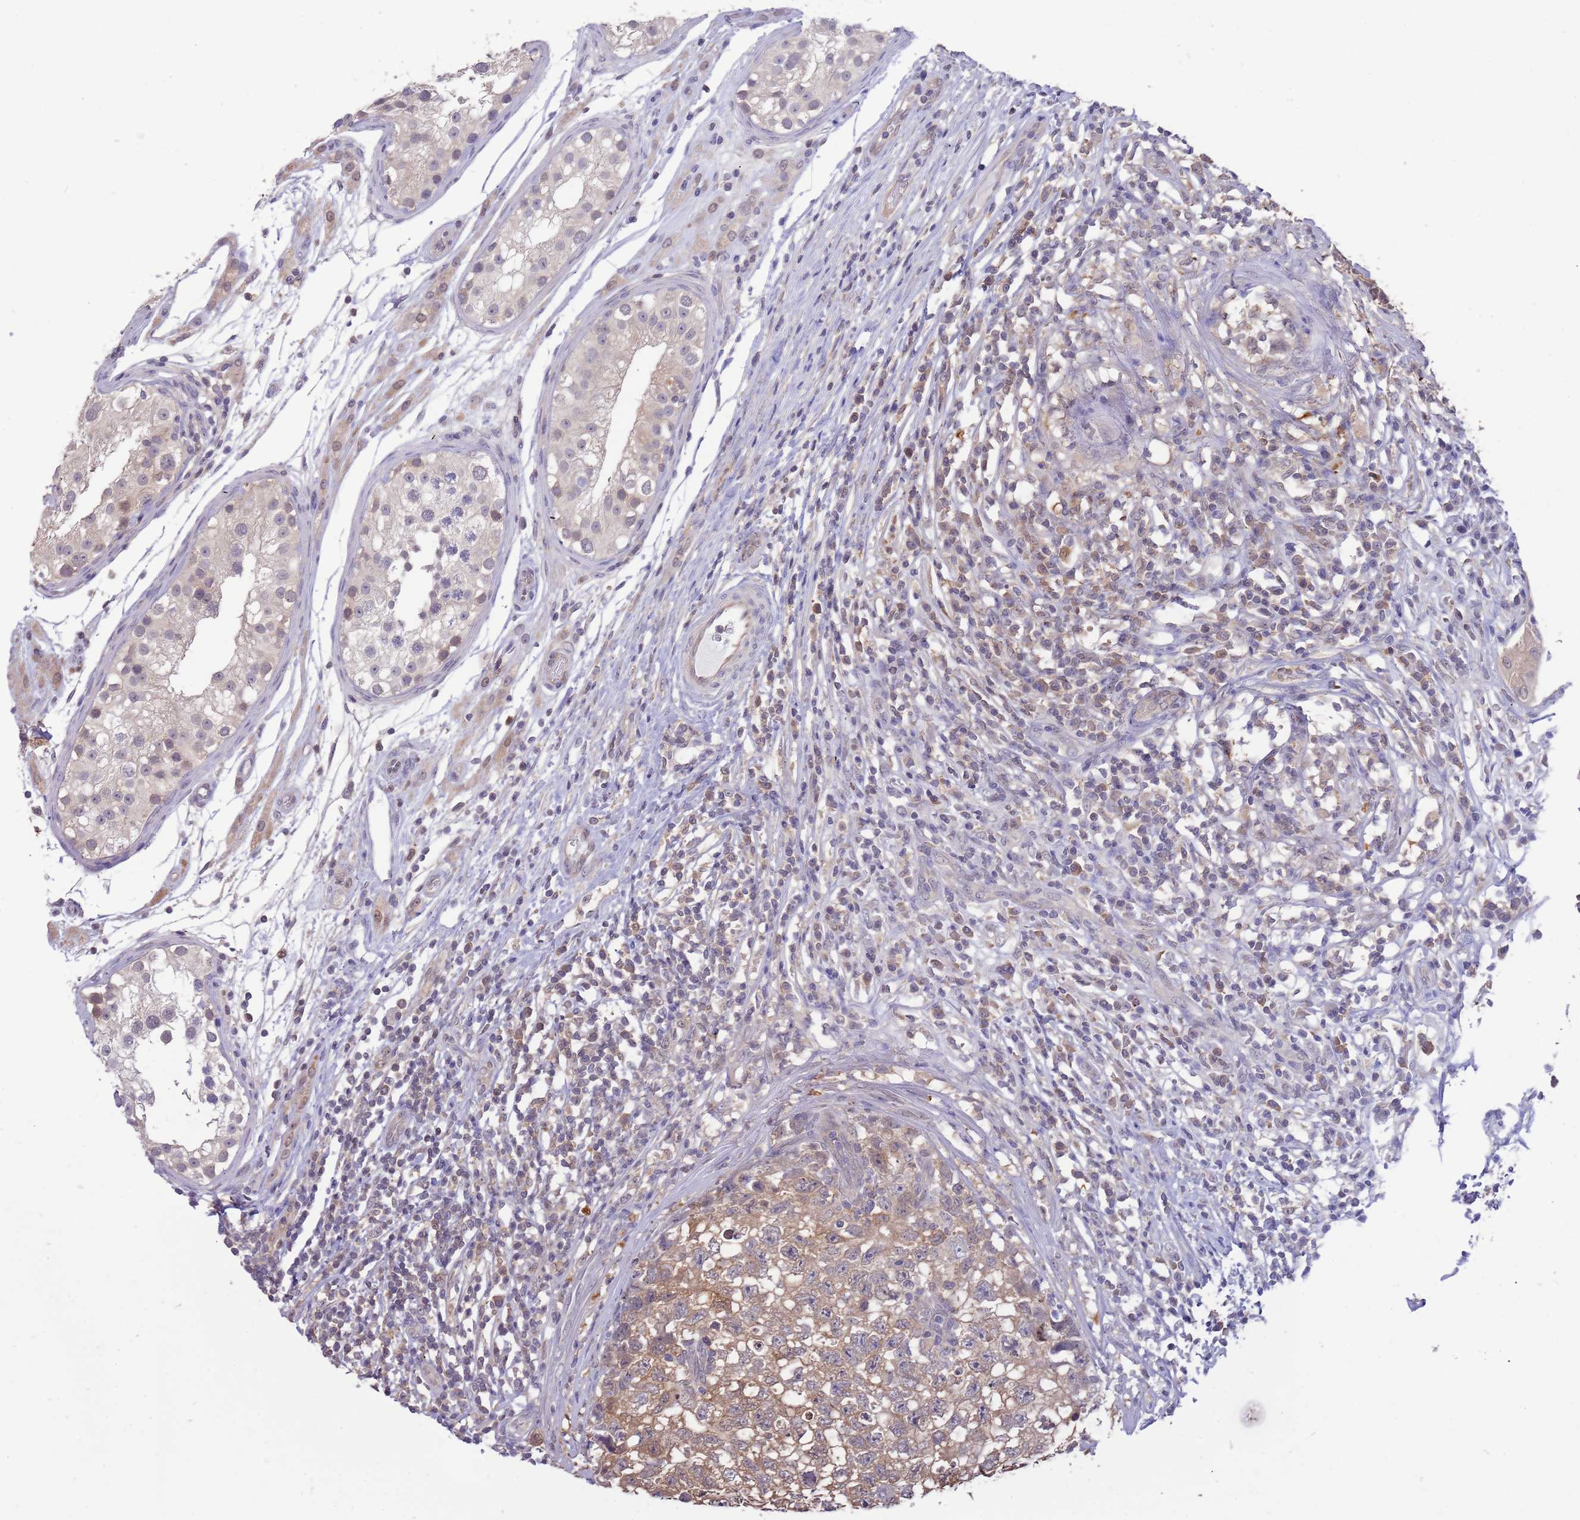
{"staining": {"intensity": "moderate", "quantity": ">75%", "location": "cytoplasmic/membranous"}, "tissue": "testis cancer", "cell_type": "Tumor cells", "image_type": "cancer", "snomed": [{"axis": "morphology", "description": "Seminoma, NOS"}, {"axis": "morphology", "description": "Carcinoma, Embryonal, NOS"}, {"axis": "topography", "description": "Testis"}], "caption": "Tumor cells reveal medium levels of moderate cytoplasmic/membranous positivity in about >75% of cells in human seminoma (testis). (IHC, brightfield microscopy, high magnification).", "gene": "AP5S1", "patient": {"sex": "male", "age": 29}}